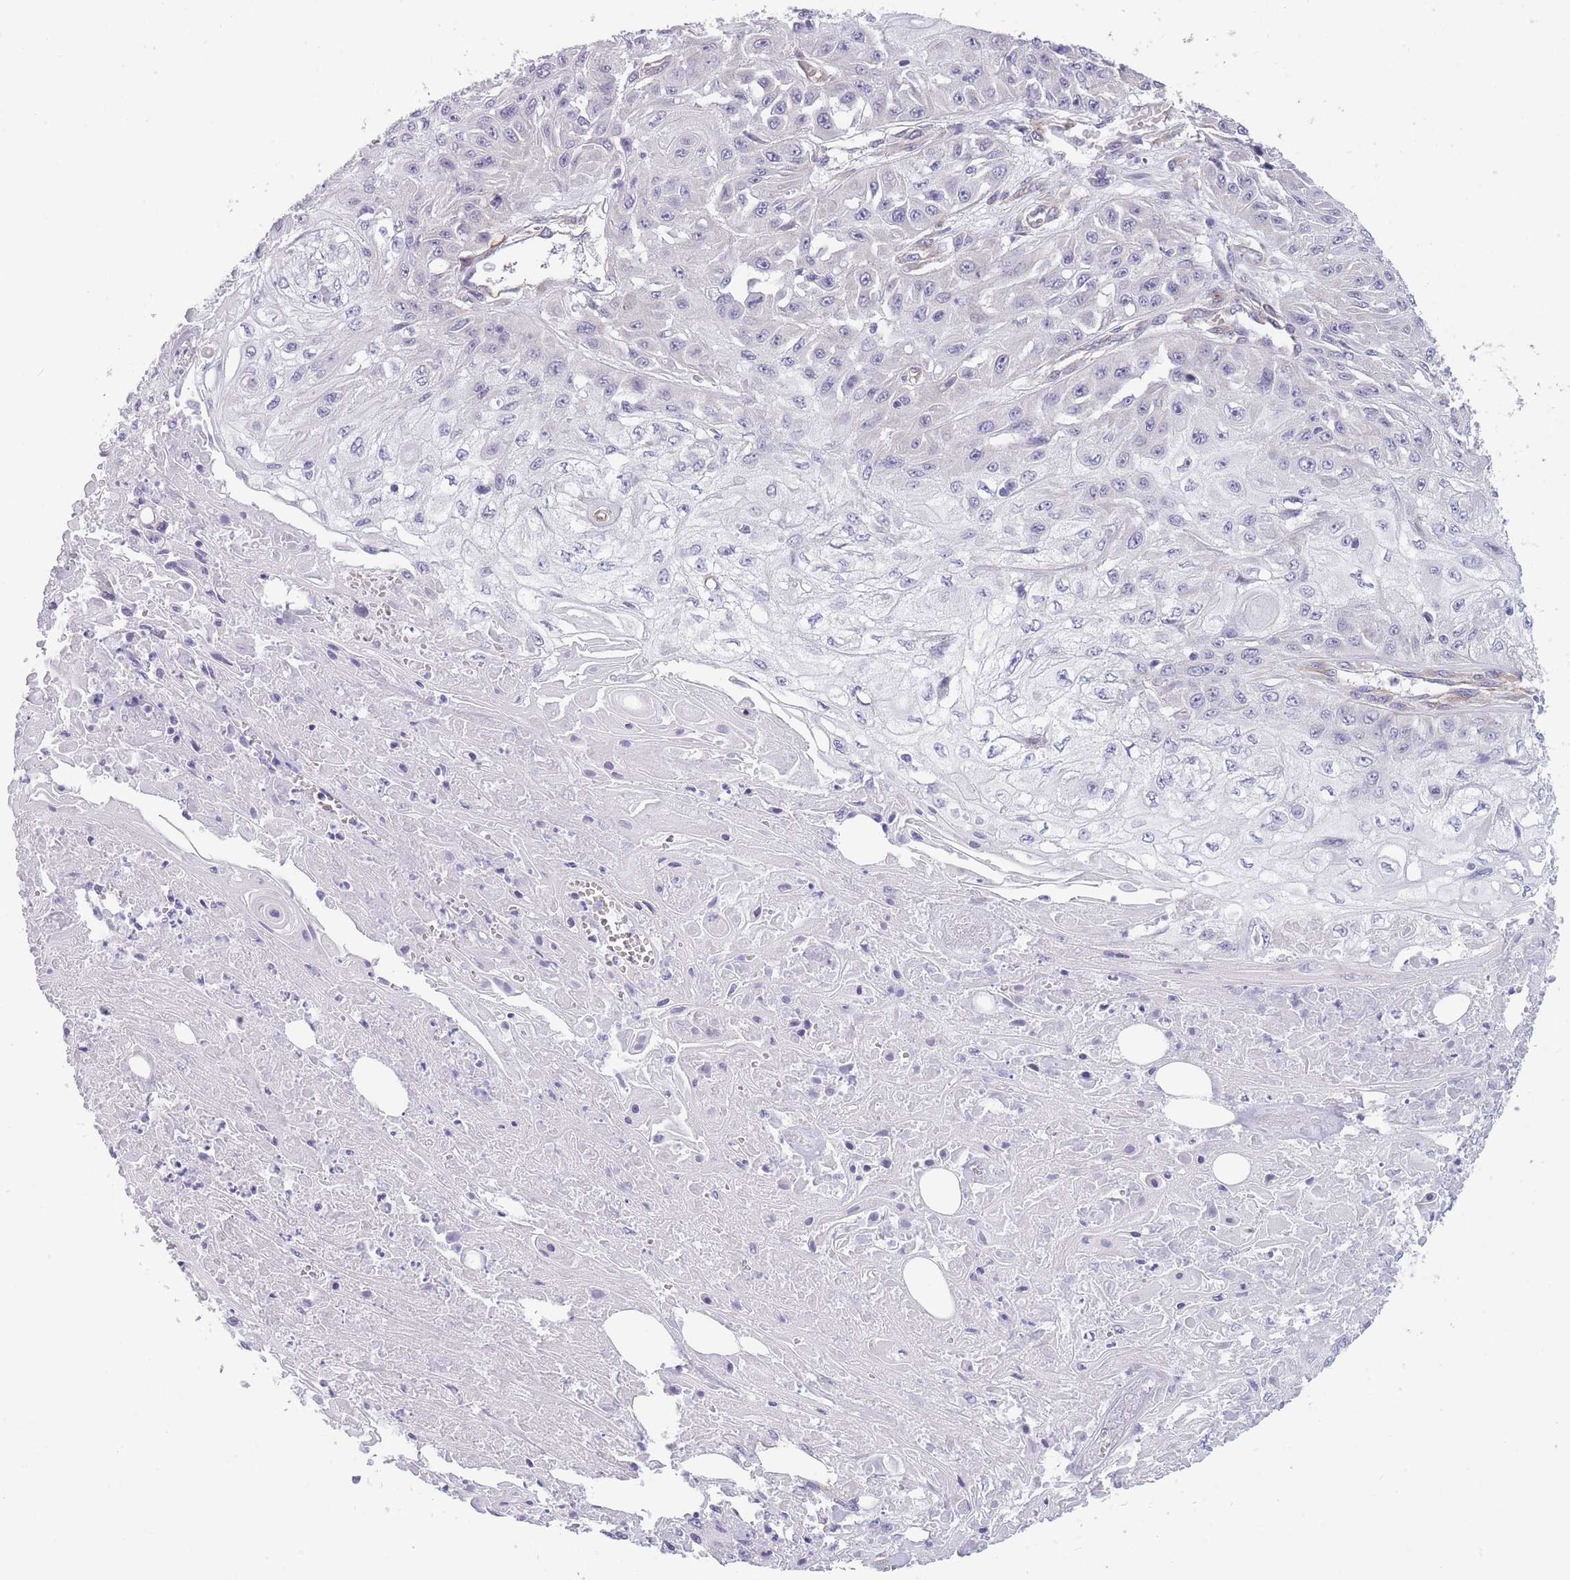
{"staining": {"intensity": "negative", "quantity": "none", "location": "none"}, "tissue": "skin cancer", "cell_type": "Tumor cells", "image_type": "cancer", "snomed": [{"axis": "morphology", "description": "Squamous cell carcinoma, NOS"}, {"axis": "morphology", "description": "Squamous cell carcinoma, metastatic, NOS"}, {"axis": "topography", "description": "Skin"}, {"axis": "topography", "description": "Lymph node"}], "caption": "High power microscopy micrograph of an immunohistochemistry histopathology image of metastatic squamous cell carcinoma (skin), revealing no significant expression in tumor cells.", "gene": "OR6B3", "patient": {"sex": "male", "age": 75}}